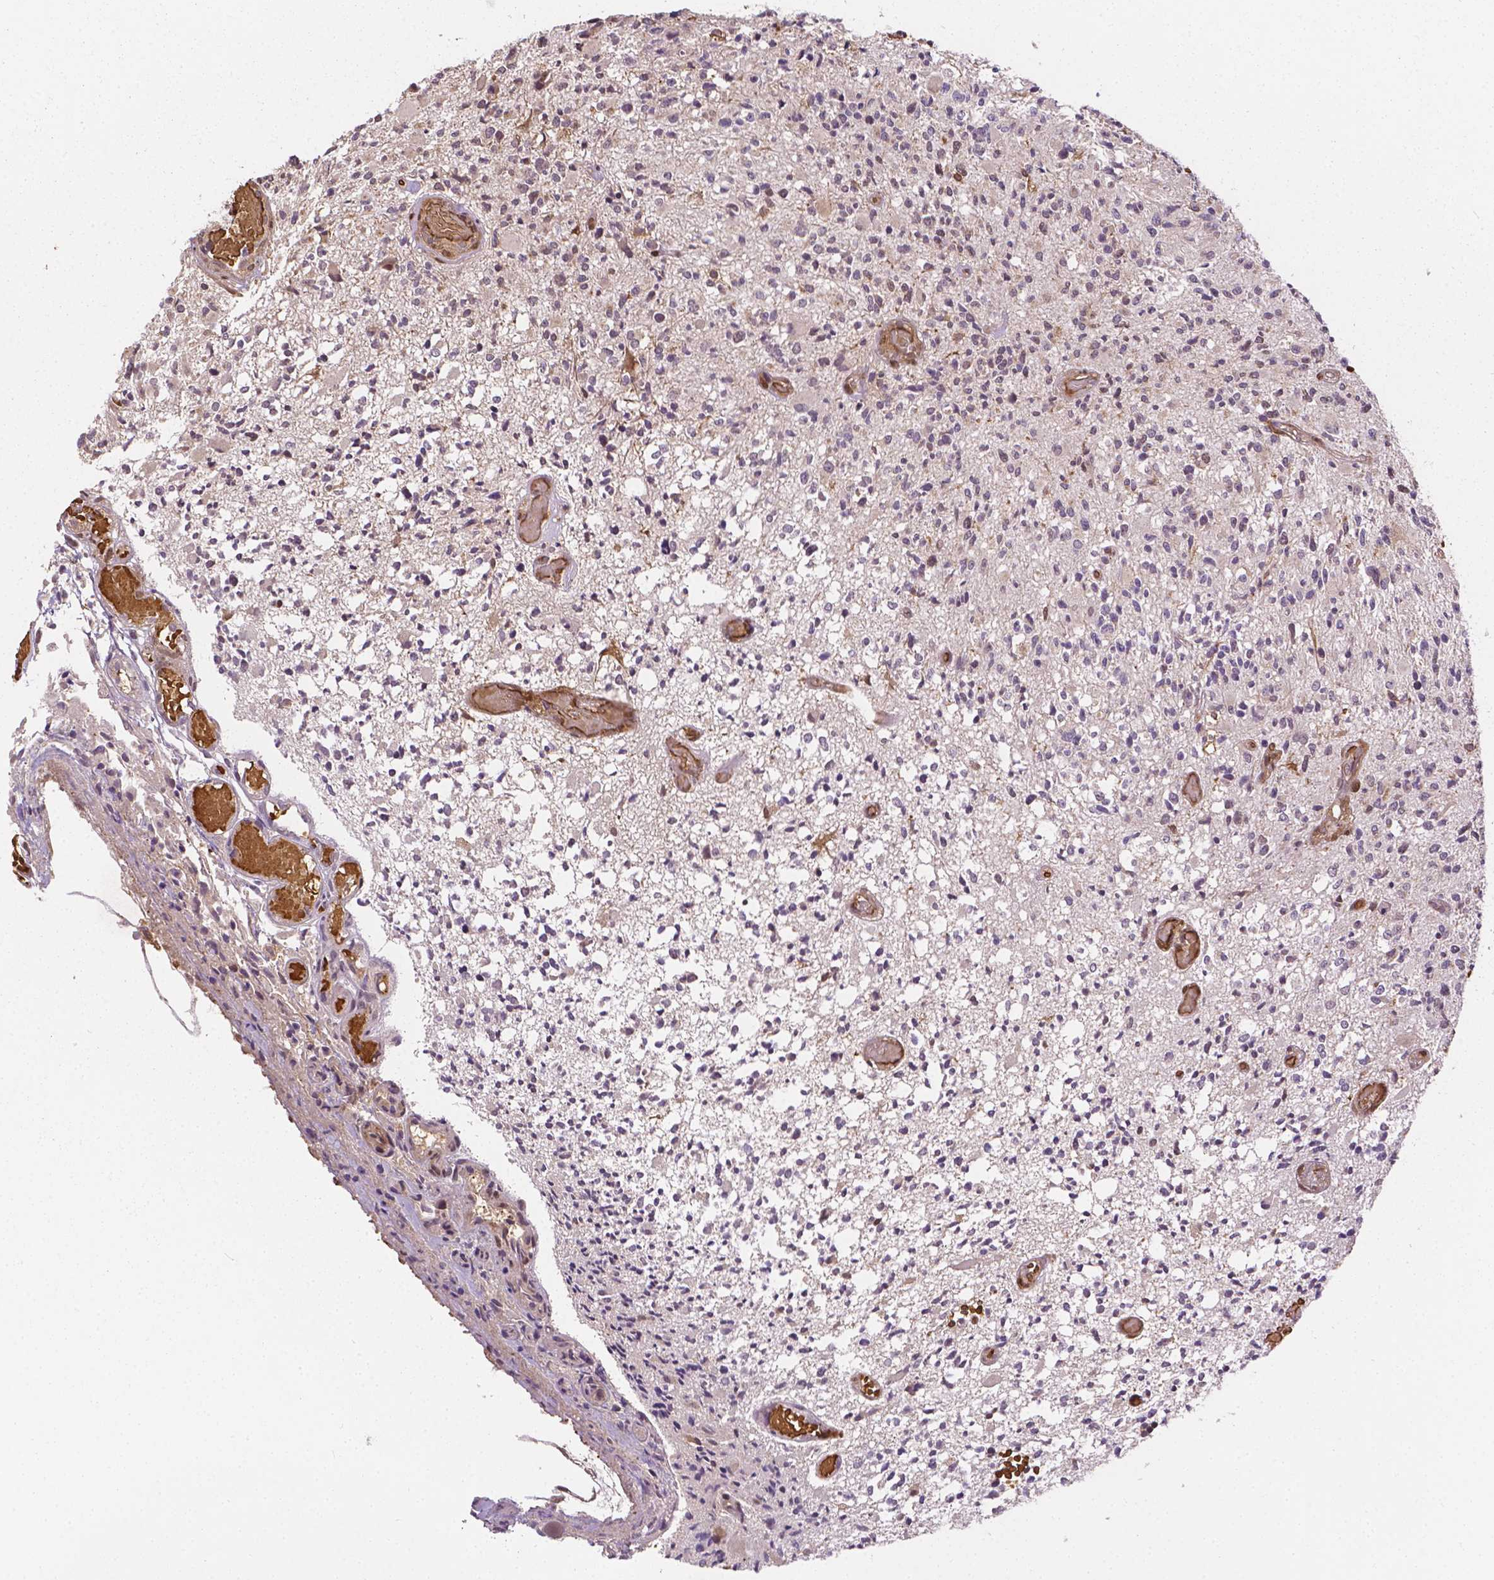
{"staining": {"intensity": "negative", "quantity": "none", "location": "none"}, "tissue": "glioma", "cell_type": "Tumor cells", "image_type": "cancer", "snomed": [{"axis": "morphology", "description": "Glioma, malignant, High grade"}, {"axis": "topography", "description": "Brain"}], "caption": "Histopathology image shows no significant protein positivity in tumor cells of glioma.", "gene": "YAP1", "patient": {"sex": "female", "age": 63}}